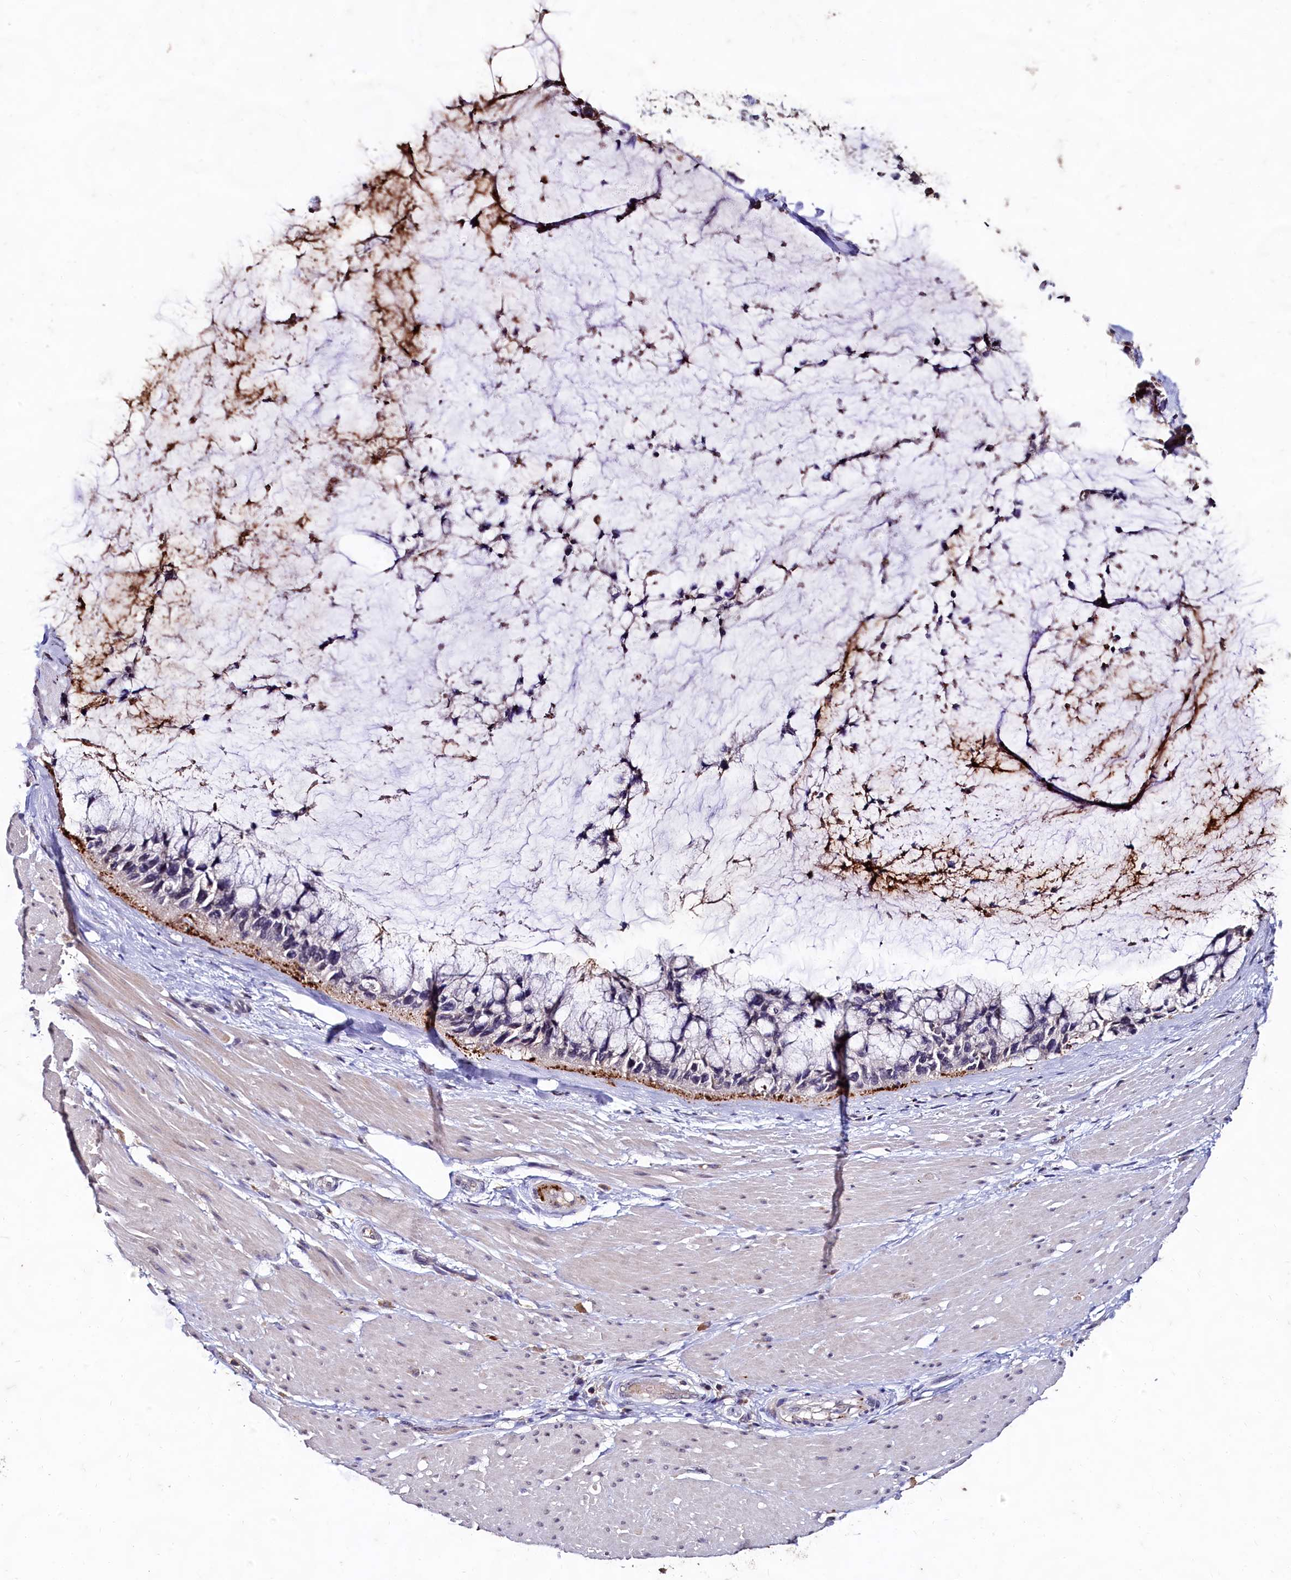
{"staining": {"intensity": "moderate", "quantity": "<25%", "location": "cytoplasmic/membranous"}, "tissue": "ovarian cancer", "cell_type": "Tumor cells", "image_type": "cancer", "snomed": [{"axis": "morphology", "description": "Cystadenocarcinoma, mucinous, NOS"}, {"axis": "topography", "description": "Ovary"}], "caption": "Ovarian cancer tissue exhibits moderate cytoplasmic/membranous positivity in approximately <25% of tumor cells (DAB (3,3'-diaminobenzidine) = brown stain, brightfield microscopy at high magnification).", "gene": "CSTPP1", "patient": {"sex": "female", "age": 39}}